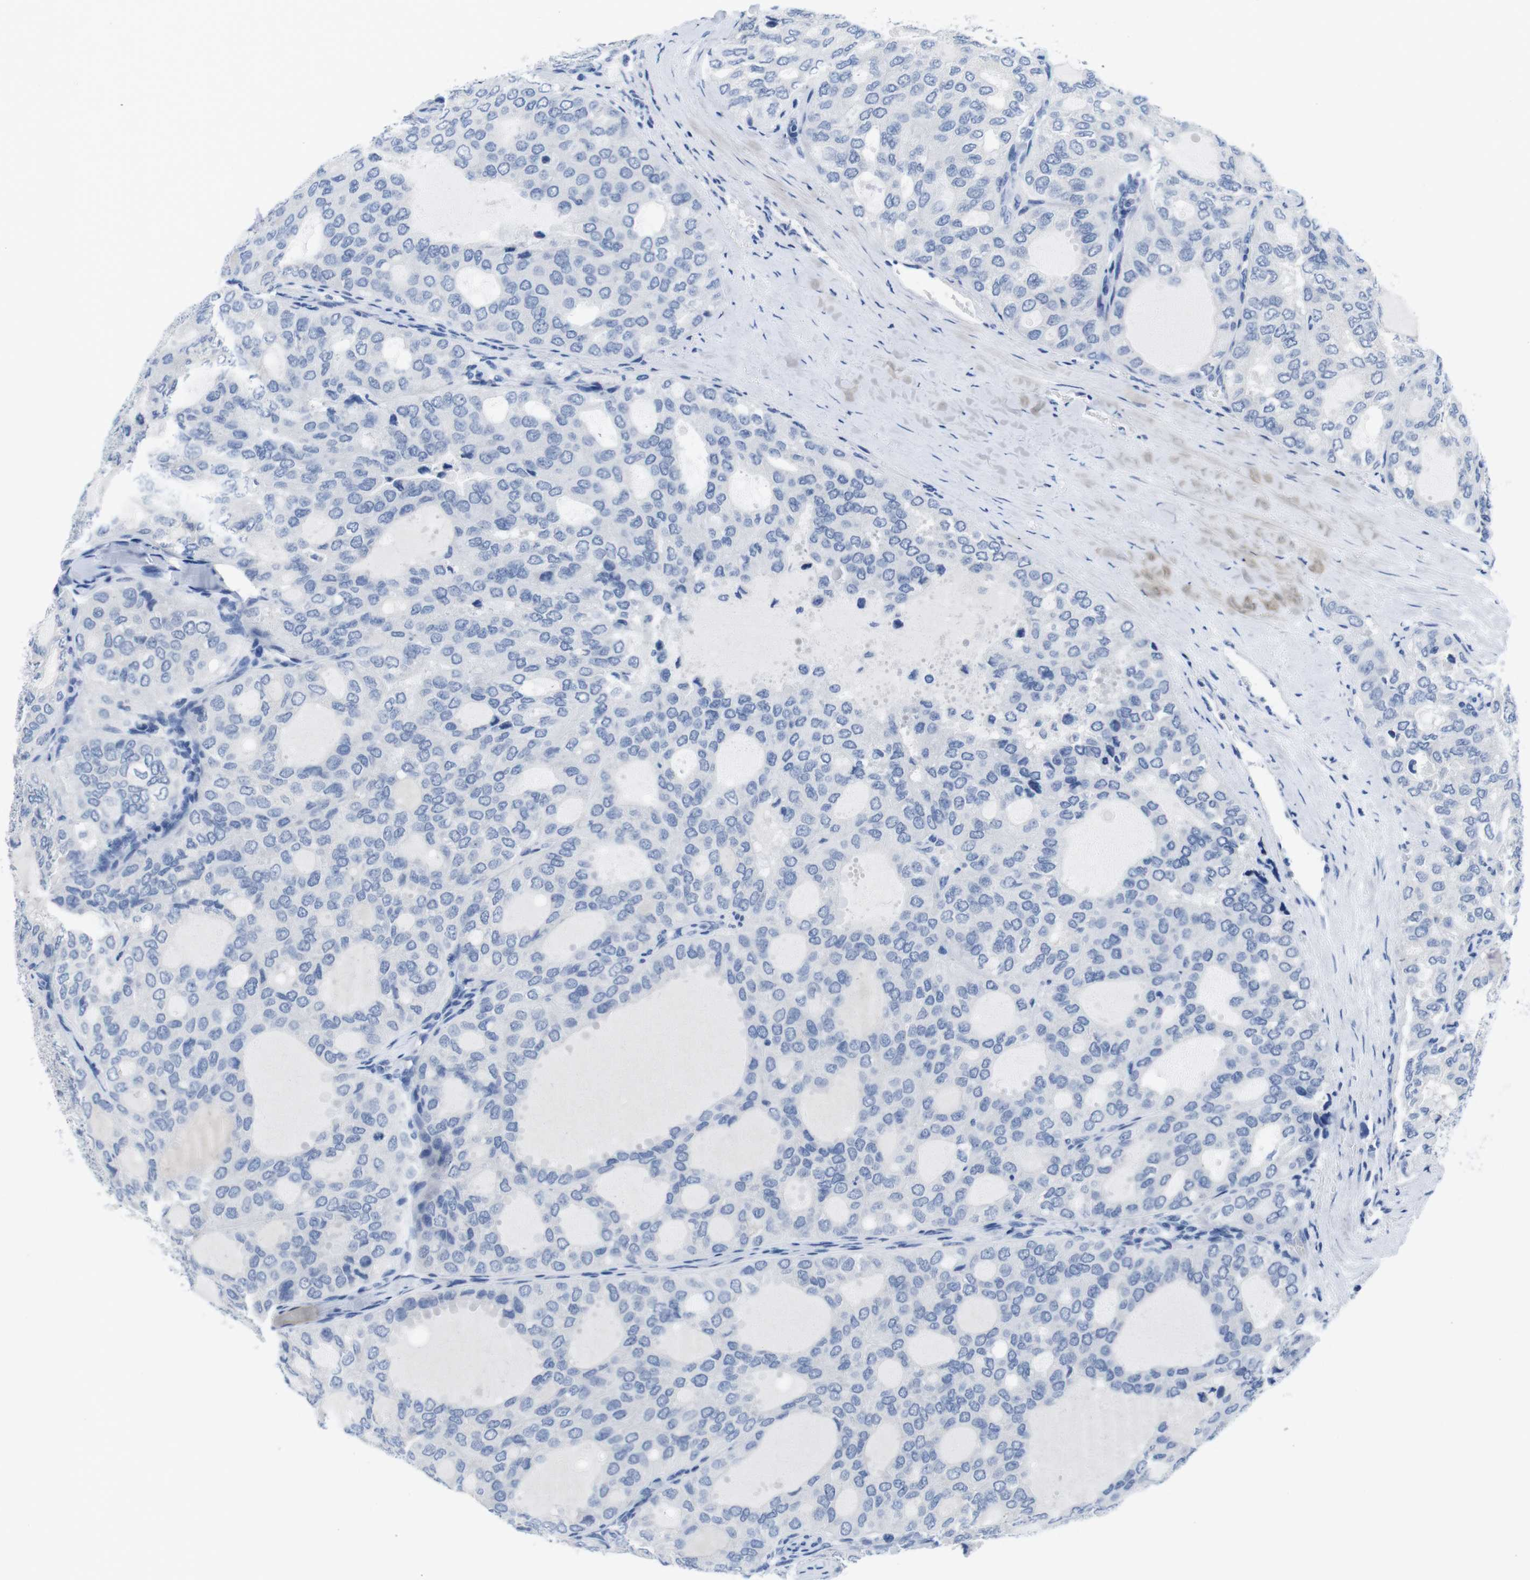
{"staining": {"intensity": "negative", "quantity": "none", "location": "none"}, "tissue": "thyroid cancer", "cell_type": "Tumor cells", "image_type": "cancer", "snomed": [{"axis": "morphology", "description": "Follicular adenoma carcinoma, NOS"}, {"axis": "topography", "description": "Thyroid gland"}], "caption": "Tumor cells are negative for protein expression in human thyroid follicular adenoma carcinoma.", "gene": "MAP6", "patient": {"sex": "male", "age": 75}}